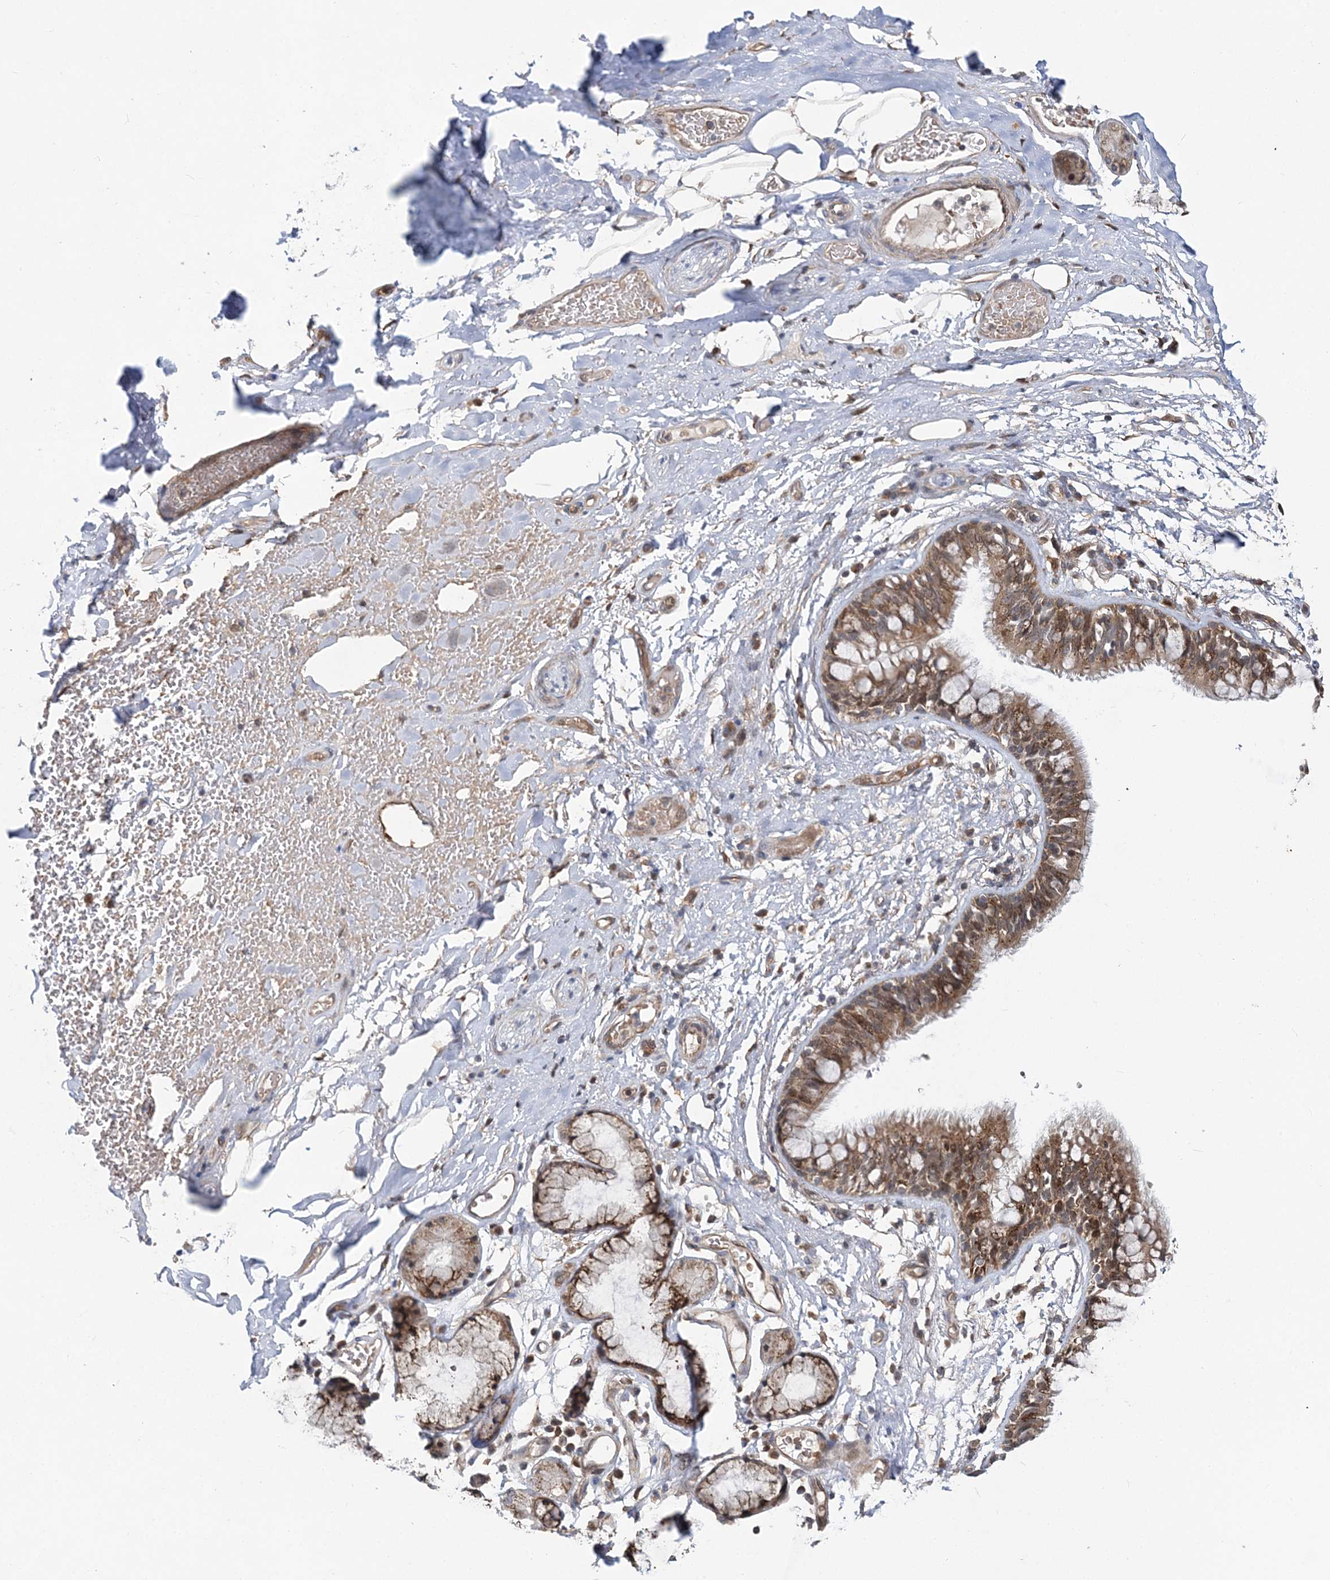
{"staining": {"intensity": "moderate", "quantity": ">75%", "location": "cytoplasmic/membranous"}, "tissue": "adipose tissue", "cell_type": "Adipocytes", "image_type": "normal", "snomed": [{"axis": "morphology", "description": "Normal tissue, NOS"}, {"axis": "topography", "description": "Cartilage tissue"}, {"axis": "topography", "description": "Bronchus"}], "caption": "Protein expression analysis of benign adipose tissue reveals moderate cytoplasmic/membranous staining in about >75% of adipocytes.", "gene": "KIF4A", "patient": {"sex": "female", "age": 73}}